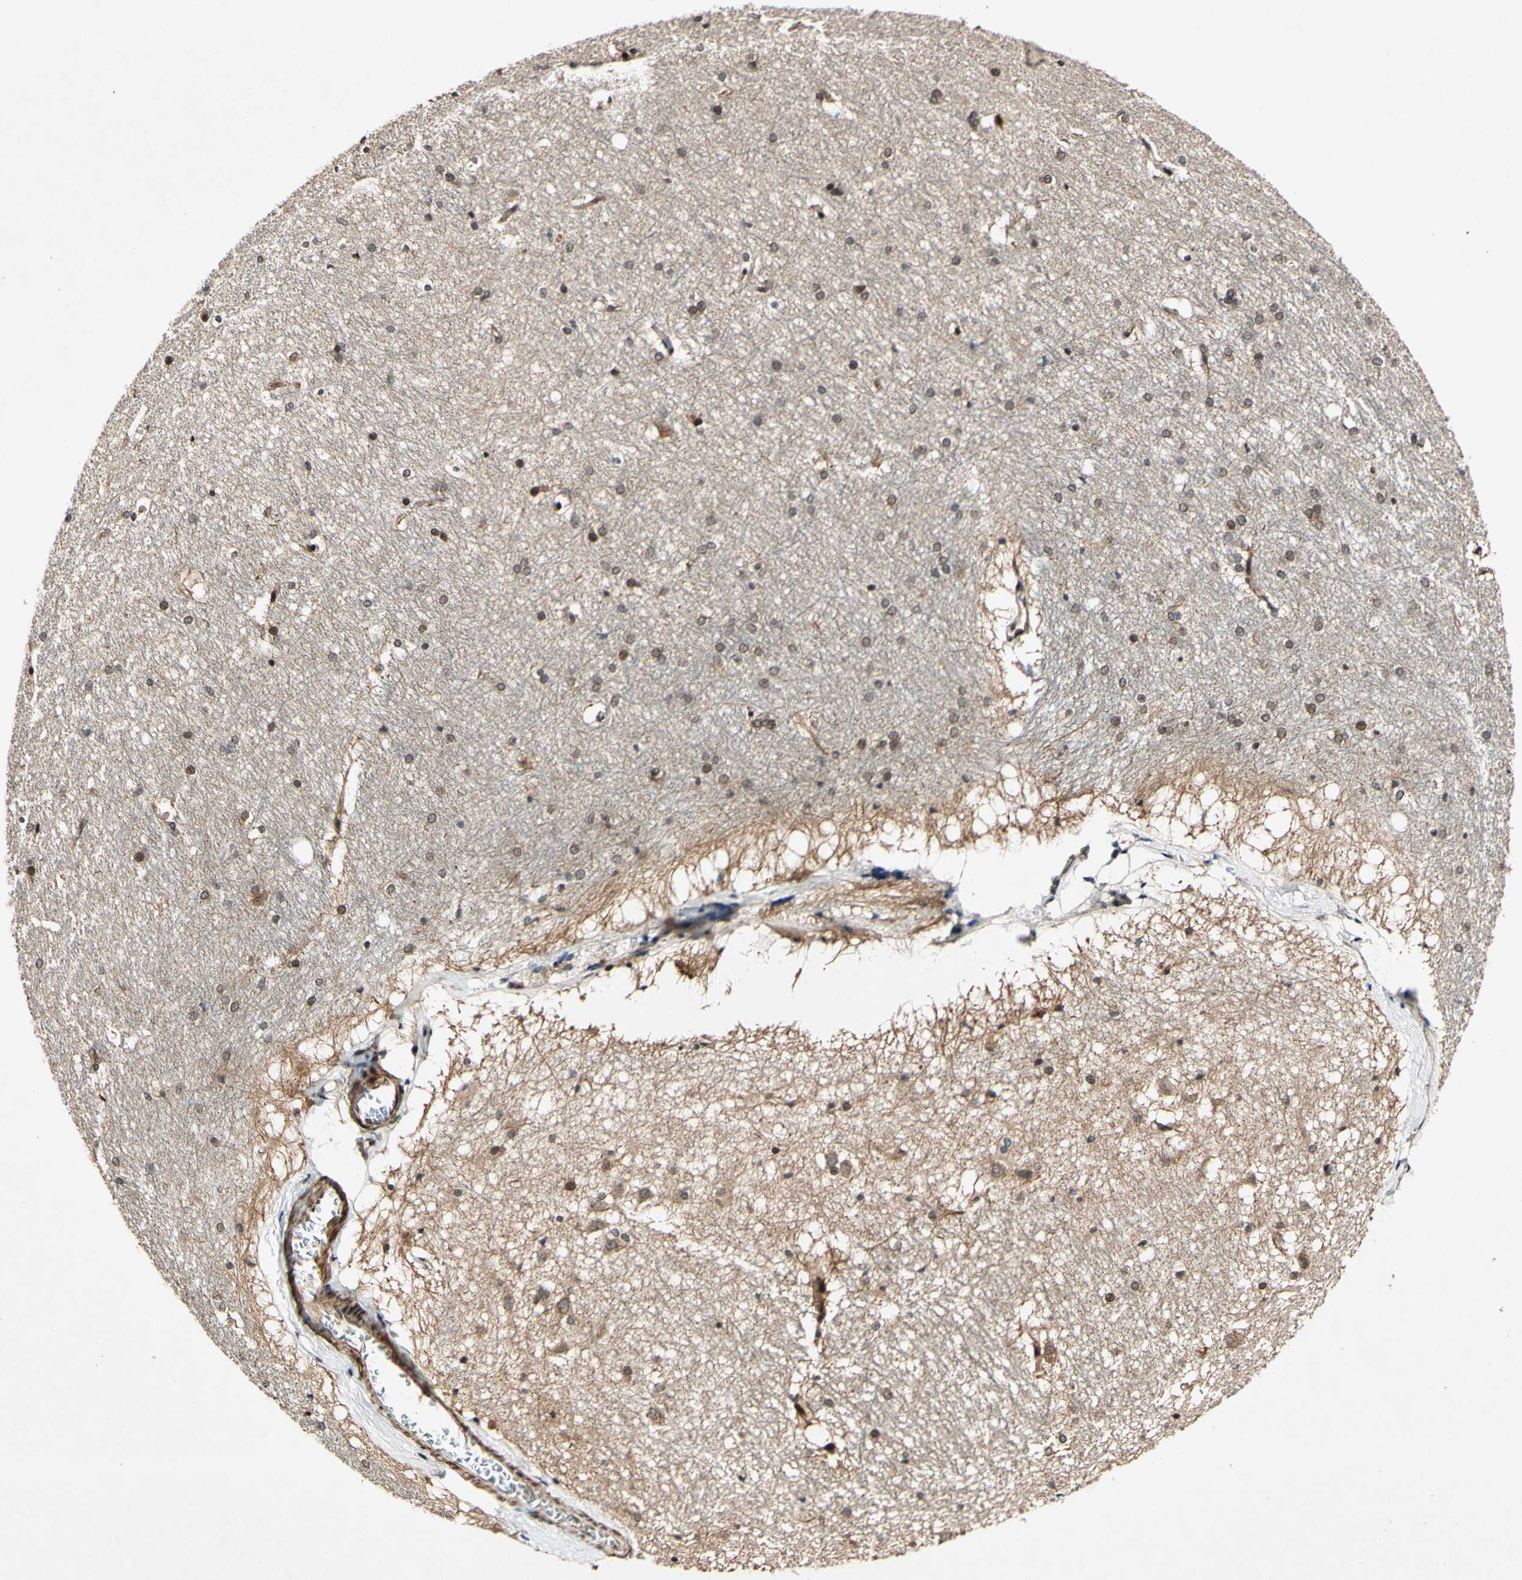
{"staining": {"intensity": "moderate", "quantity": ">75%", "location": "nuclear"}, "tissue": "hippocampus", "cell_type": "Glial cells", "image_type": "normal", "snomed": [{"axis": "morphology", "description": "Normal tissue, NOS"}, {"axis": "topography", "description": "Hippocampus"}], "caption": "Glial cells display medium levels of moderate nuclear staining in approximately >75% of cells in unremarkable hippocampus.", "gene": "CSNK1E", "patient": {"sex": "female", "age": 19}}